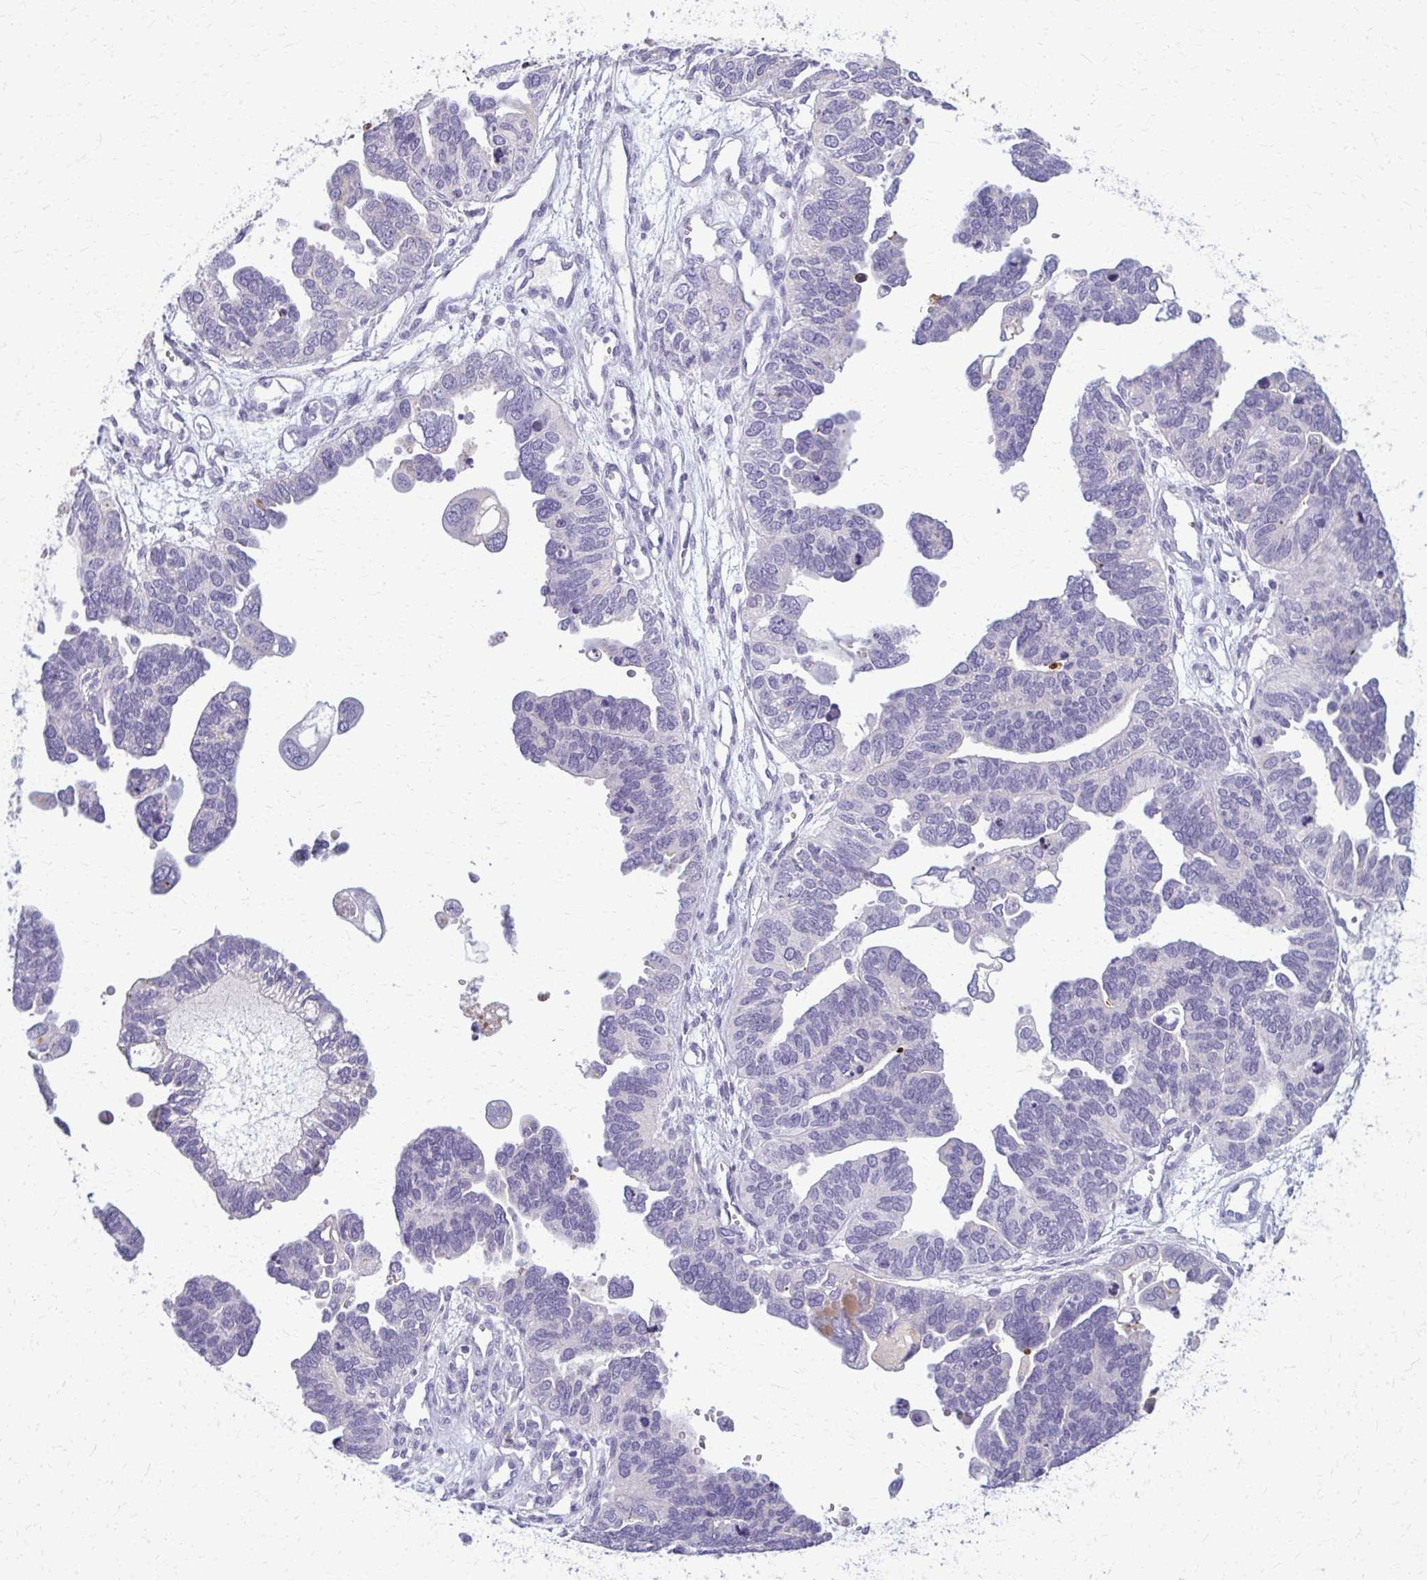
{"staining": {"intensity": "negative", "quantity": "none", "location": "none"}, "tissue": "ovarian cancer", "cell_type": "Tumor cells", "image_type": "cancer", "snomed": [{"axis": "morphology", "description": "Cystadenocarcinoma, serous, NOS"}, {"axis": "topography", "description": "Ovary"}], "caption": "Immunohistochemistry of serous cystadenocarcinoma (ovarian) demonstrates no expression in tumor cells. Brightfield microscopy of immunohistochemistry stained with DAB (3,3'-diaminobenzidine) (brown) and hematoxylin (blue), captured at high magnification.", "gene": "OR4M1", "patient": {"sex": "female", "age": 51}}